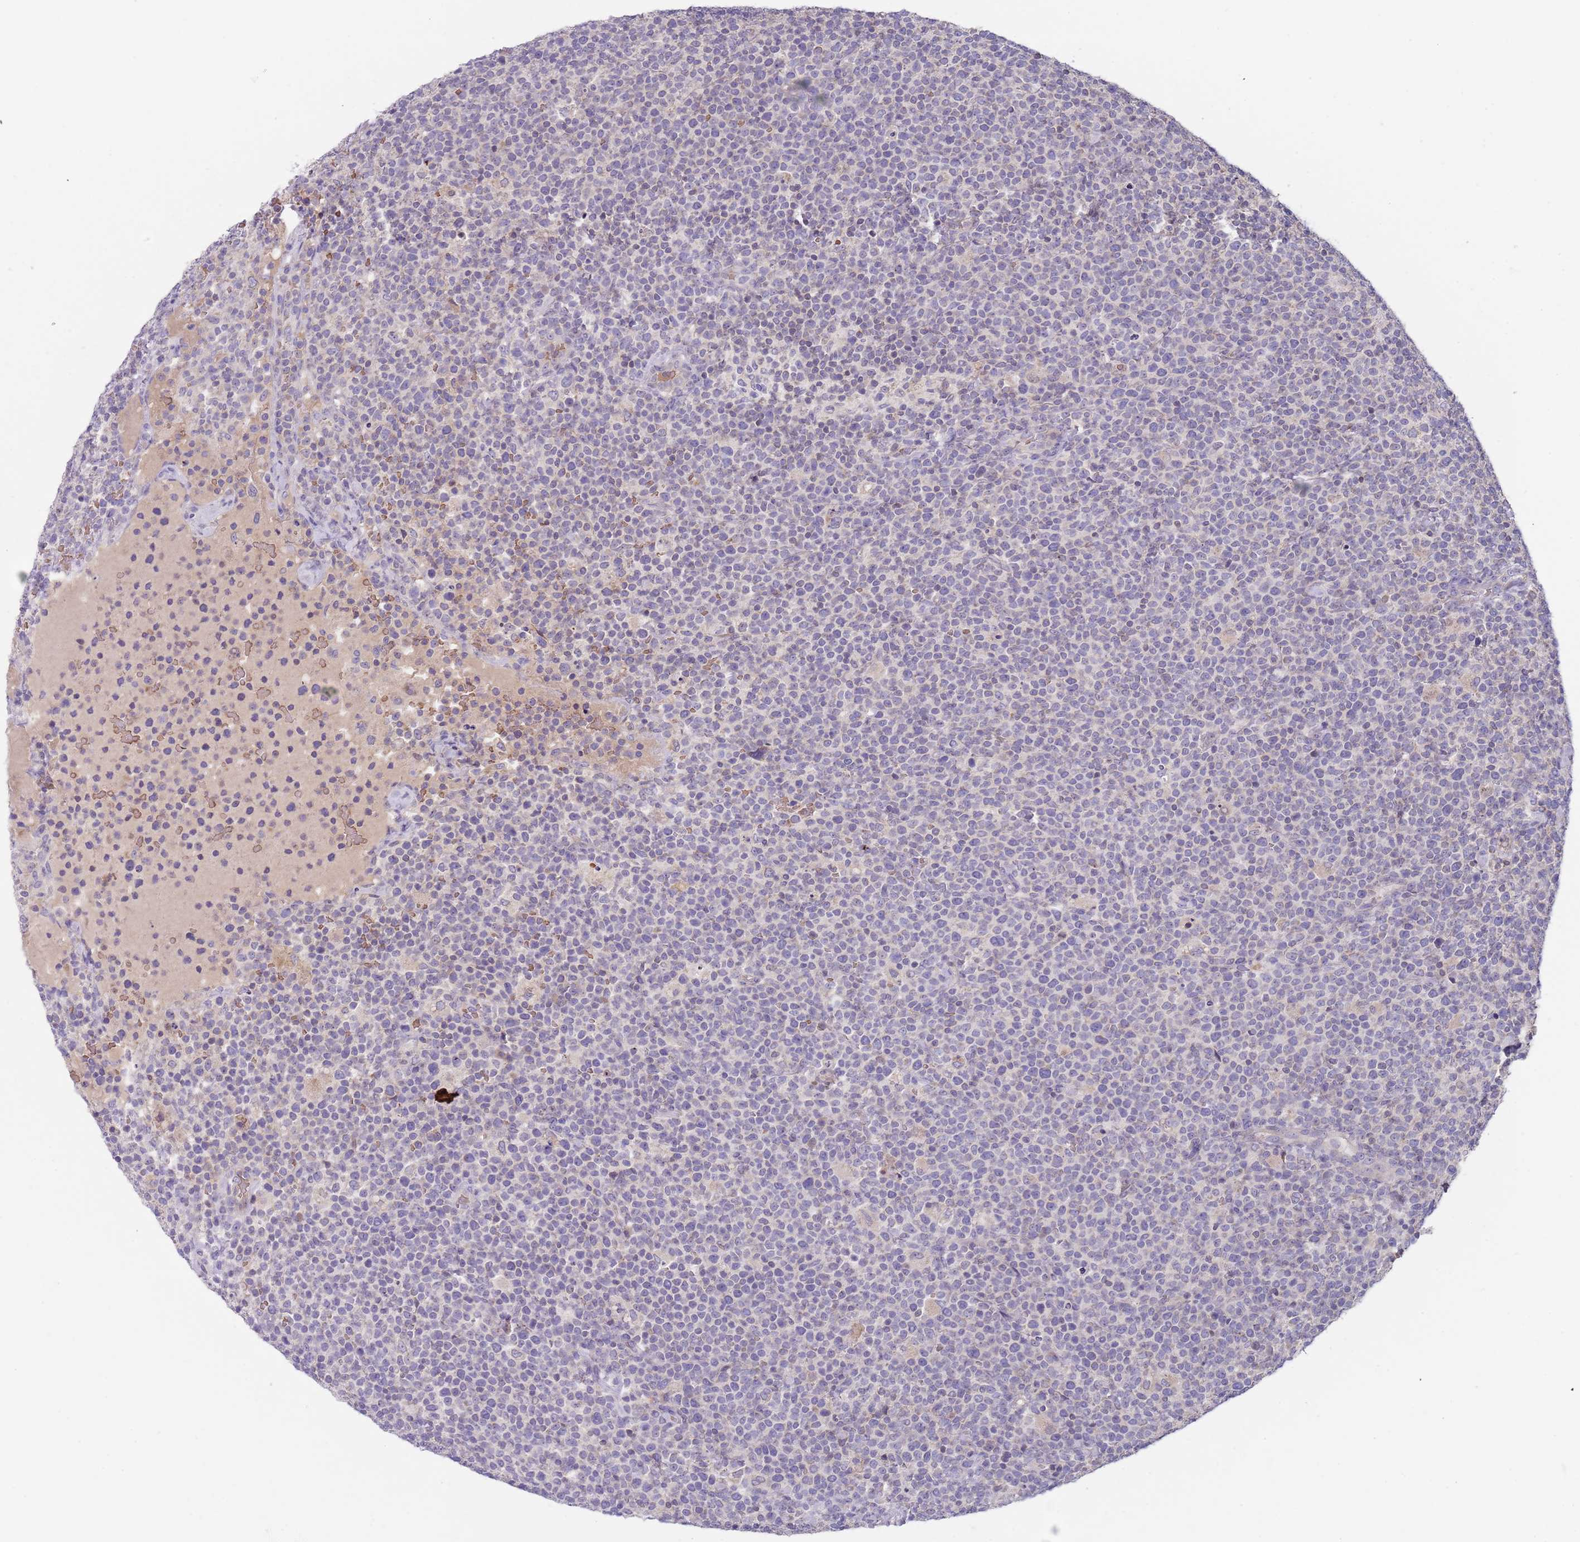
{"staining": {"intensity": "negative", "quantity": "none", "location": "none"}, "tissue": "lymphoma", "cell_type": "Tumor cells", "image_type": "cancer", "snomed": [{"axis": "morphology", "description": "Malignant lymphoma, non-Hodgkin's type, High grade"}, {"axis": "topography", "description": "Lymph node"}], "caption": "There is no significant staining in tumor cells of lymphoma.", "gene": "PRAC1", "patient": {"sex": "male", "age": 61}}